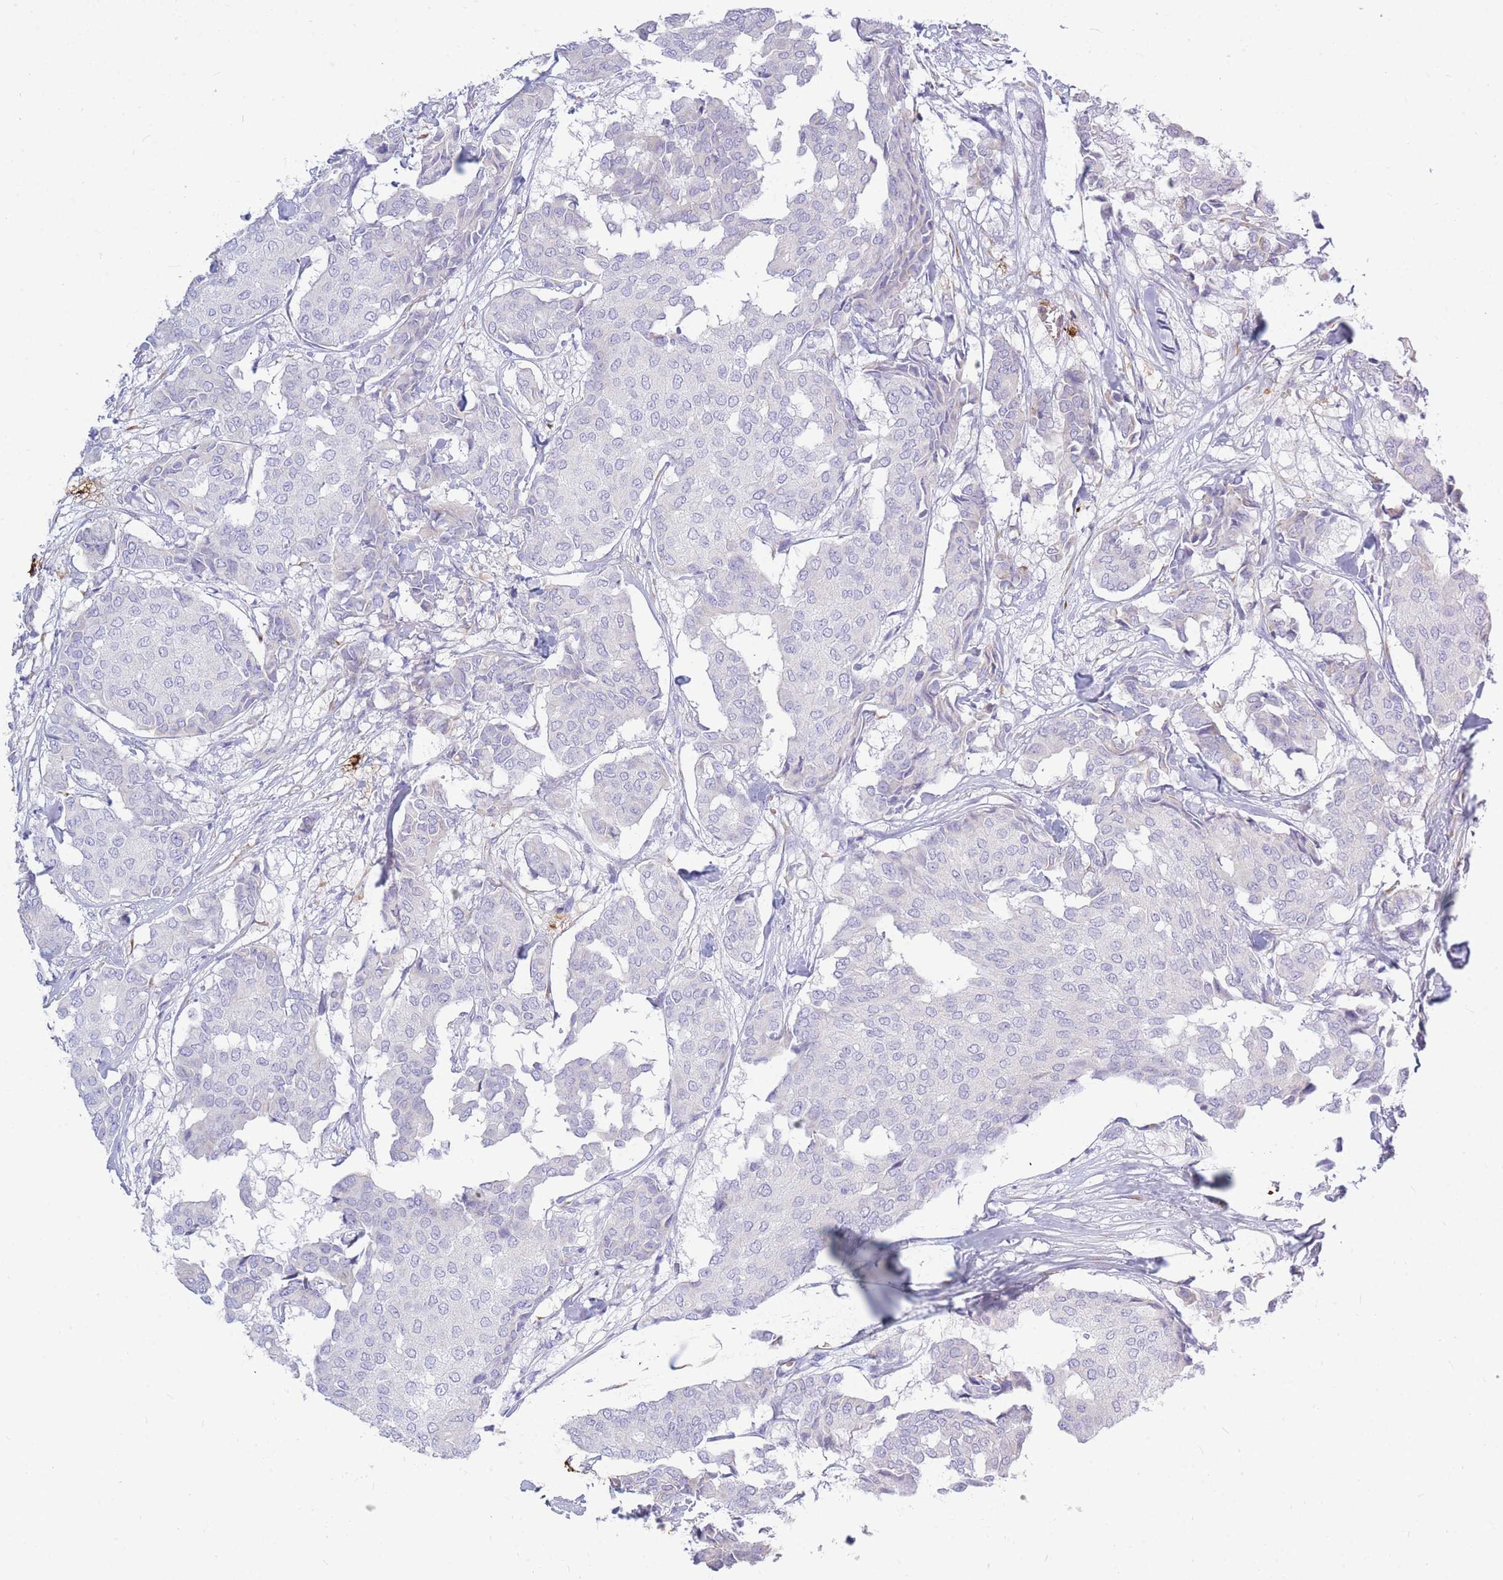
{"staining": {"intensity": "negative", "quantity": "none", "location": "none"}, "tissue": "breast cancer", "cell_type": "Tumor cells", "image_type": "cancer", "snomed": [{"axis": "morphology", "description": "Duct carcinoma"}, {"axis": "topography", "description": "Breast"}], "caption": "High power microscopy micrograph of an immunohistochemistry photomicrograph of breast invasive ductal carcinoma, revealing no significant positivity in tumor cells. (DAB (3,3'-diaminobenzidine) immunohistochemistry, high magnification).", "gene": "TPSD1", "patient": {"sex": "female", "age": 75}}